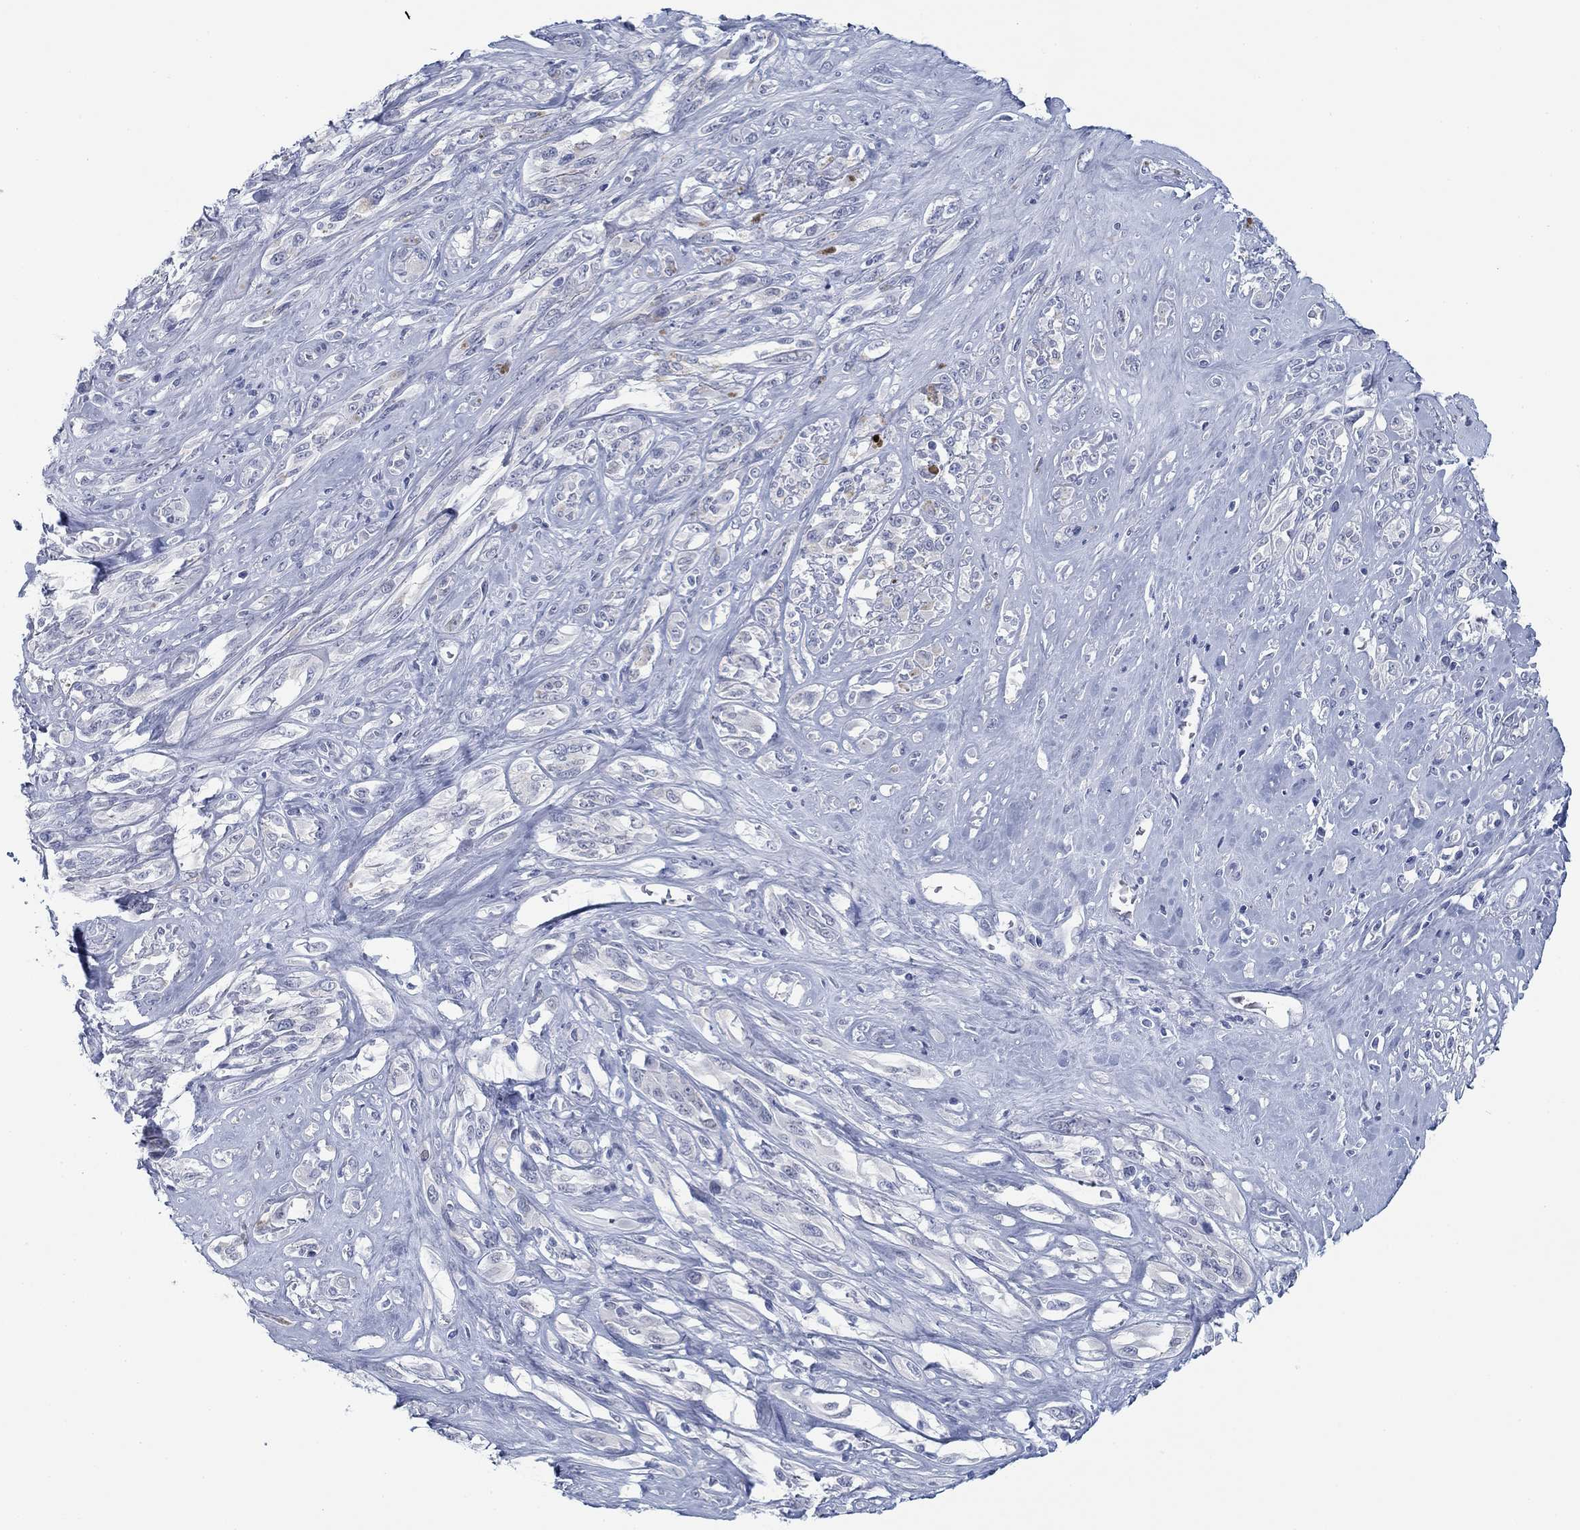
{"staining": {"intensity": "negative", "quantity": "none", "location": "none"}, "tissue": "melanoma", "cell_type": "Tumor cells", "image_type": "cancer", "snomed": [{"axis": "morphology", "description": "Malignant melanoma, NOS"}, {"axis": "topography", "description": "Skin"}], "caption": "High power microscopy photomicrograph of an IHC micrograph of melanoma, revealing no significant expression in tumor cells.", "gene": "DNAL1", "patient": {"sex": "female", "age": 91}}